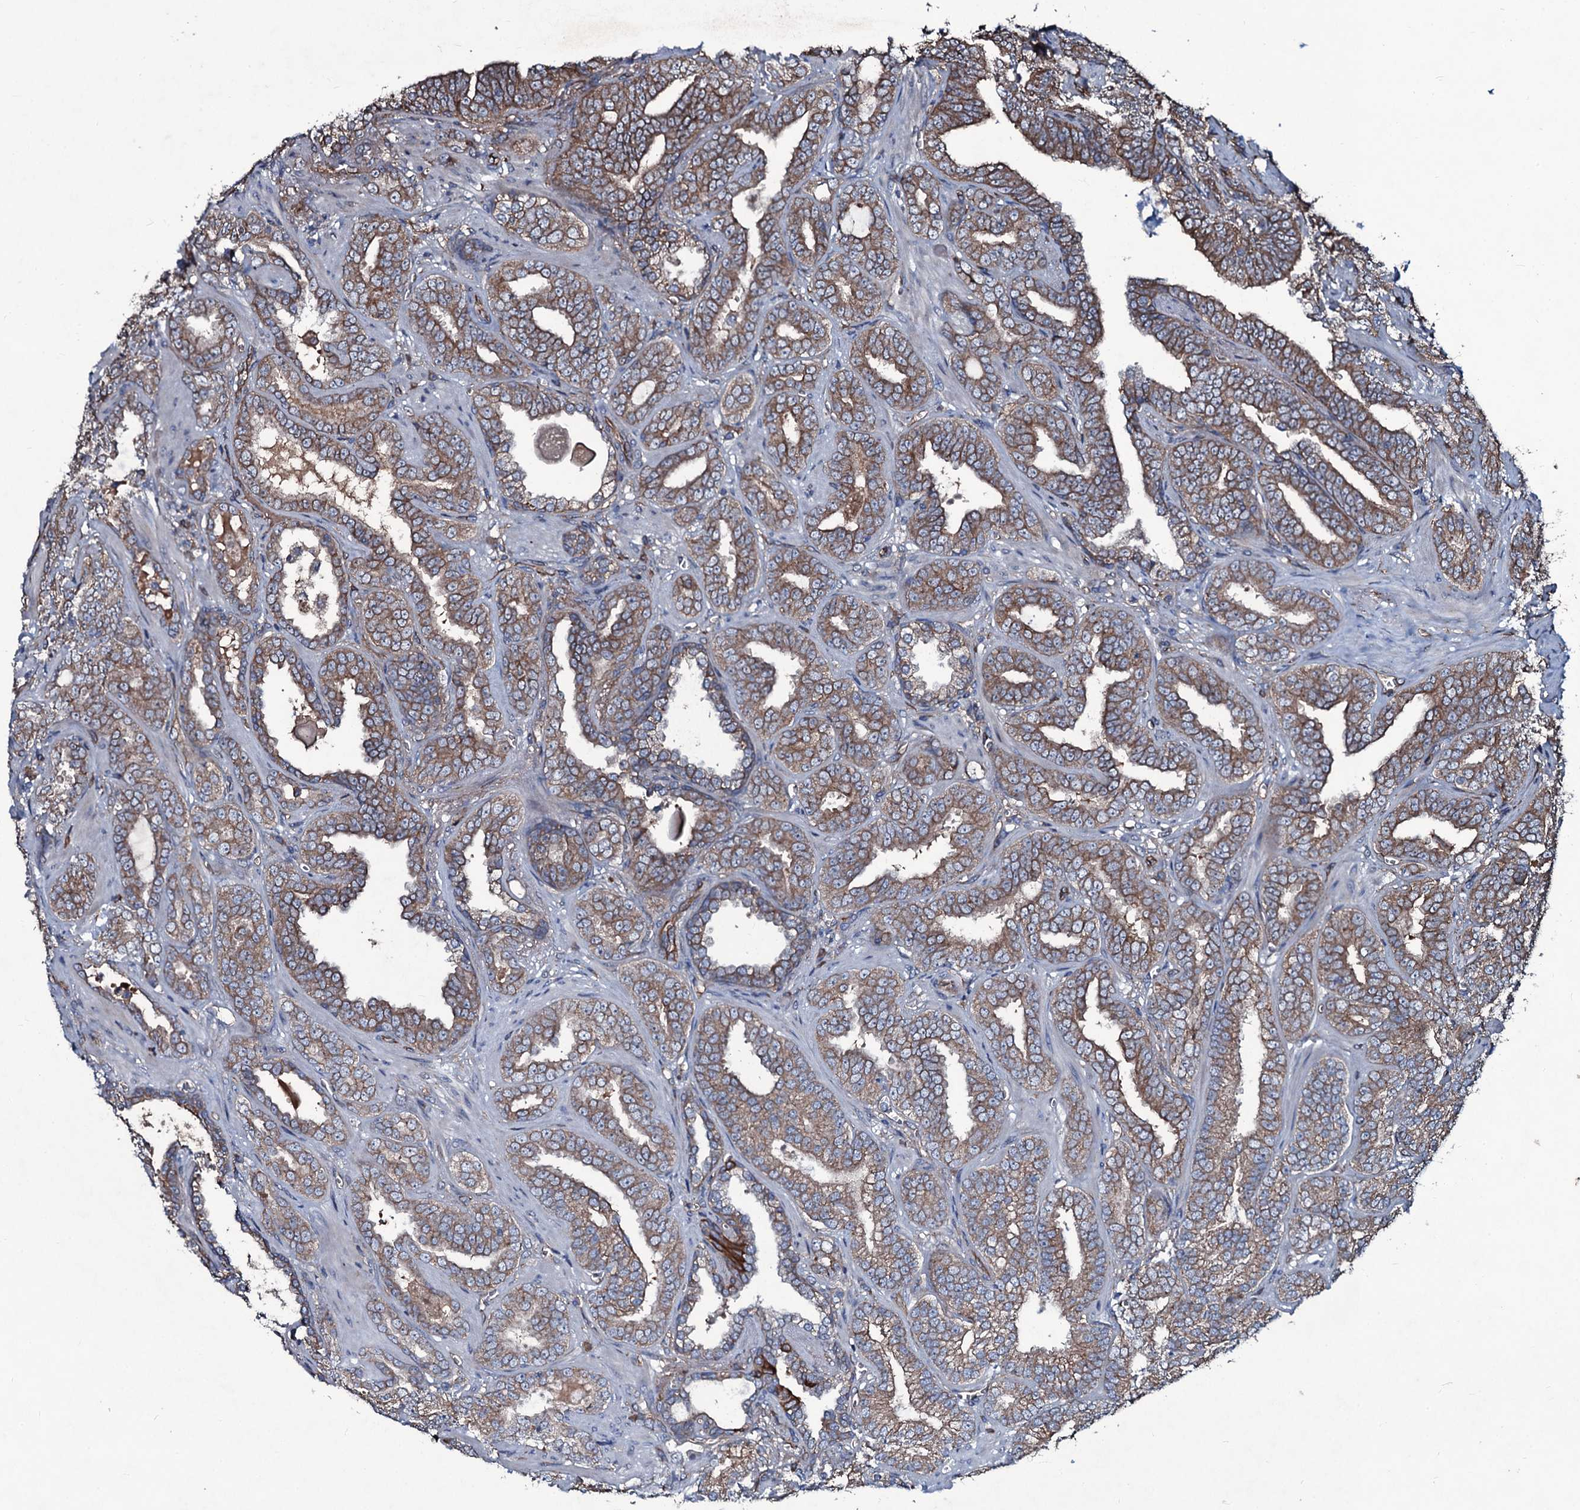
{"staining": {"intensity": "moderate", "quantity": ">75%", "location": "cytoplasmic/membranous"}, "tissue": "prostate cancer", "cell_type": "Tumor cells", "image_type": "cancer", "snomed": [{"axis": "morphology", "description": "Adenocarcinoma, High grade"}, {"axis": "topography", "description": "Prostate and seminal vesicle, NOS"}], "caption": "An immunohistochemistry photomicrograph of tumor tissue is shown. Protein staining in brown shows moderate cytoplasmic/membranous positivity in prostate high-grade adenocarcinoma within tumor cells.", "gene": "DMAC2", "patient": {"sex": "male", "age": 67}}